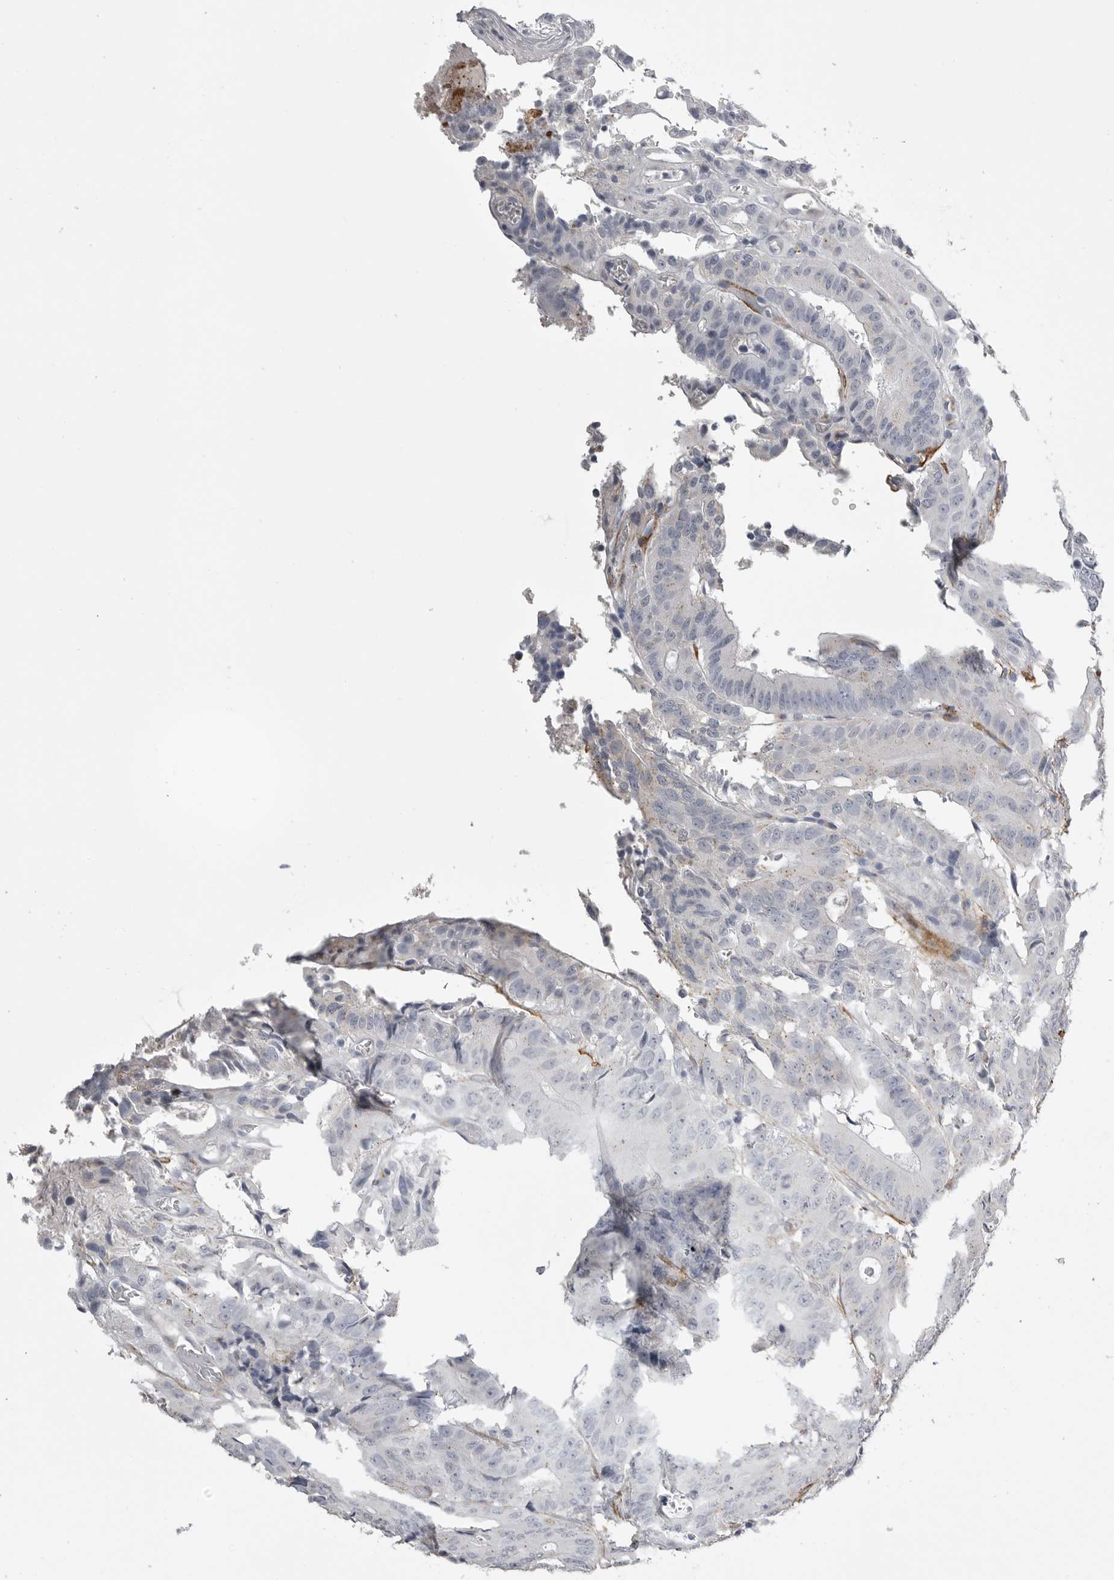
{"staining": {"intensity": "negative", "quantity": "none", "location": "none"}, "tissue": "colorectal cancer", "cell_type": "Tumor cells", "image_type": "cancer", "snomed": [{"axis": "morphology", "description": "Adenocarcinoma, NOS"}, {"axis": "topography", "description": "Colon"}], "caption": "The immunohistochemistry (IHC) histopathology image has no significant positivity in tumor cells of colorectal adenocarcinoma tissue.", "gene": "AOC3", "patient": {"sex": "male", "age": 83}}